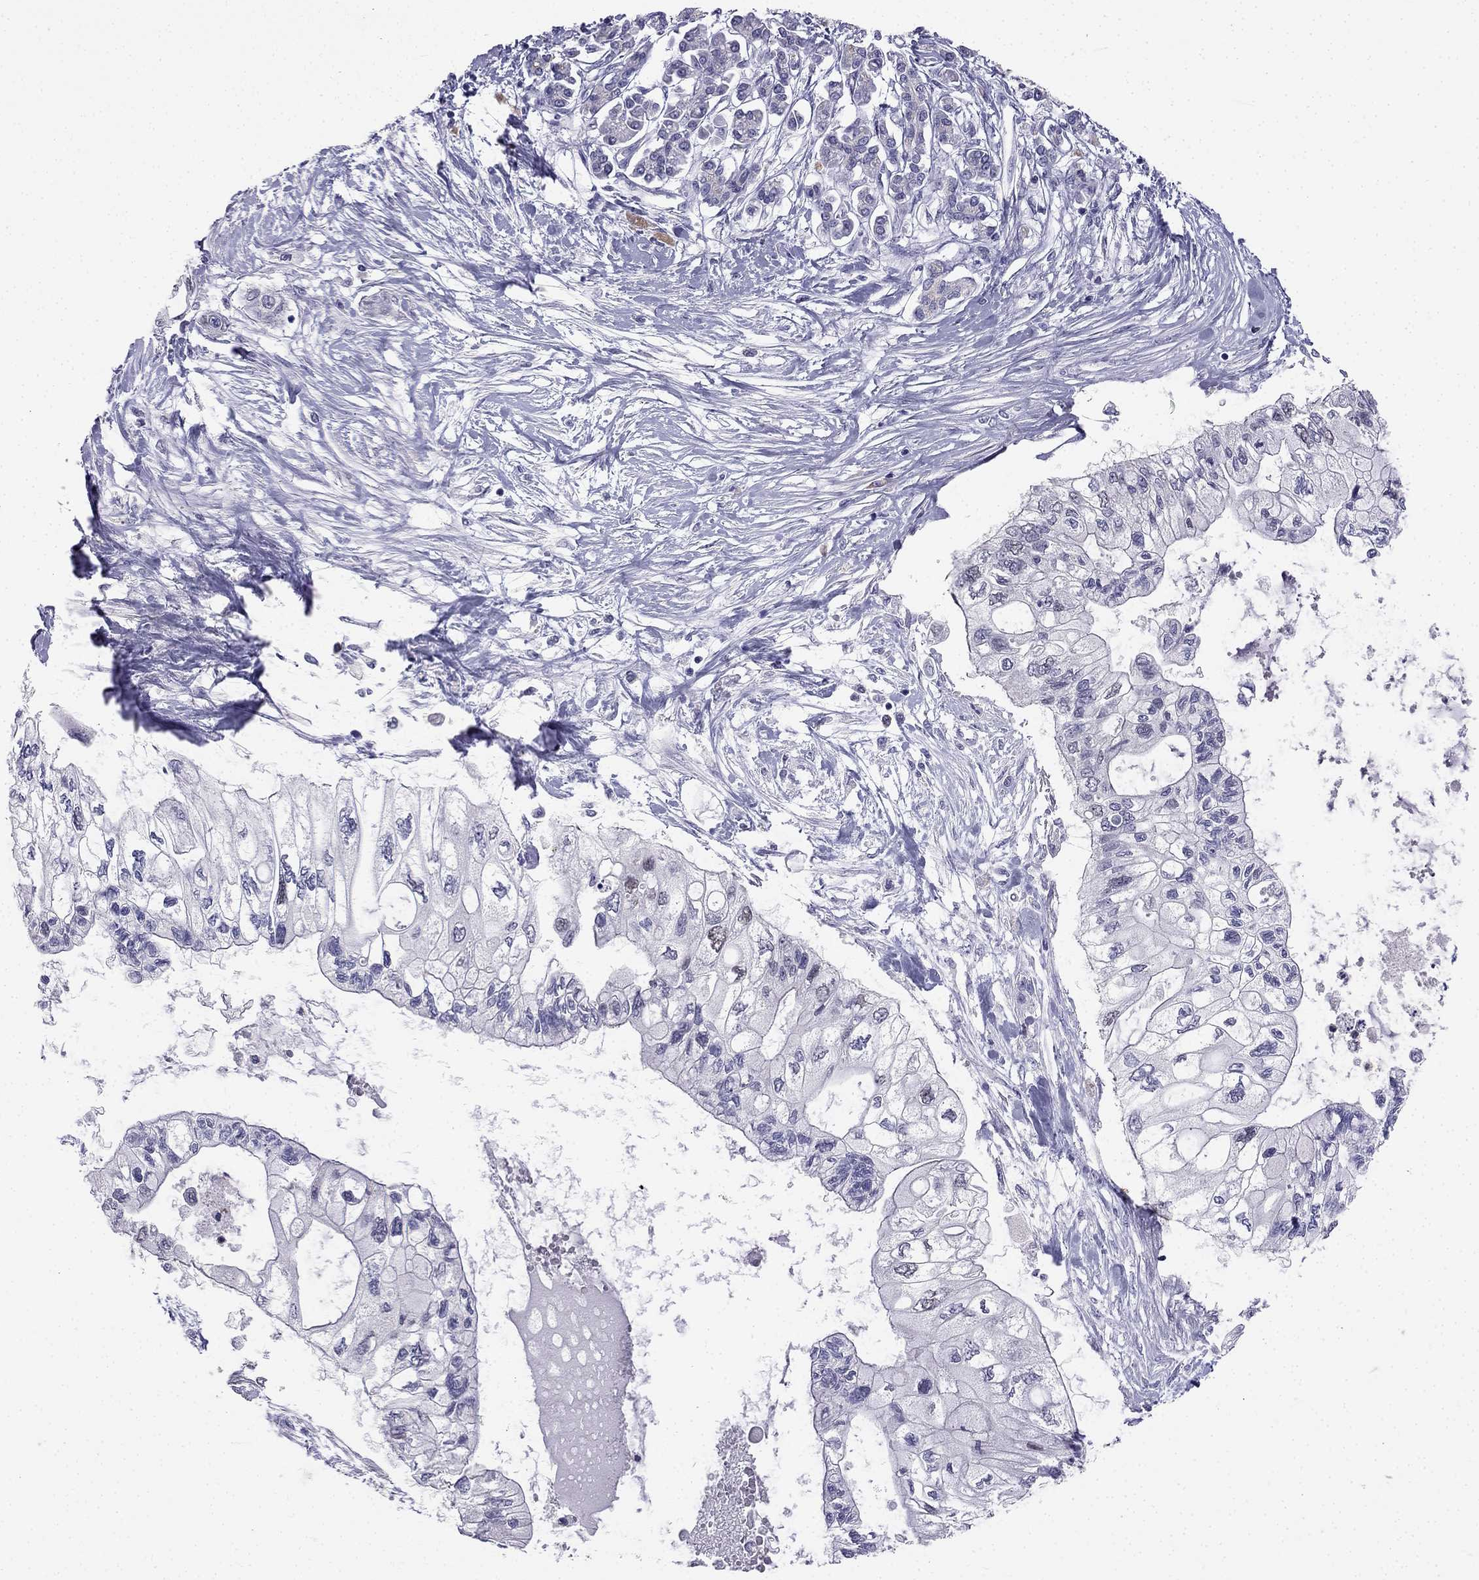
{"staining": {"intensity": "negative", "quantity": "none", "location": "none"}, "tissue": "pancreatic cancer", "cell_type": "Tumor cells", "image_type": "cancer", "snomed": [{"axis": "morphology", "description": "Adenocarcinoma, NOS"}, {"axis": "topography", "description": "Pancreas"}], "caption": "Adenocarcinoma (pancreatic) stained for a protein using immunohistochemistry (IHC) displays no staining tumor cells.", "gene": "C16orf89", "patient": {"sex": "female", "age": 77}}